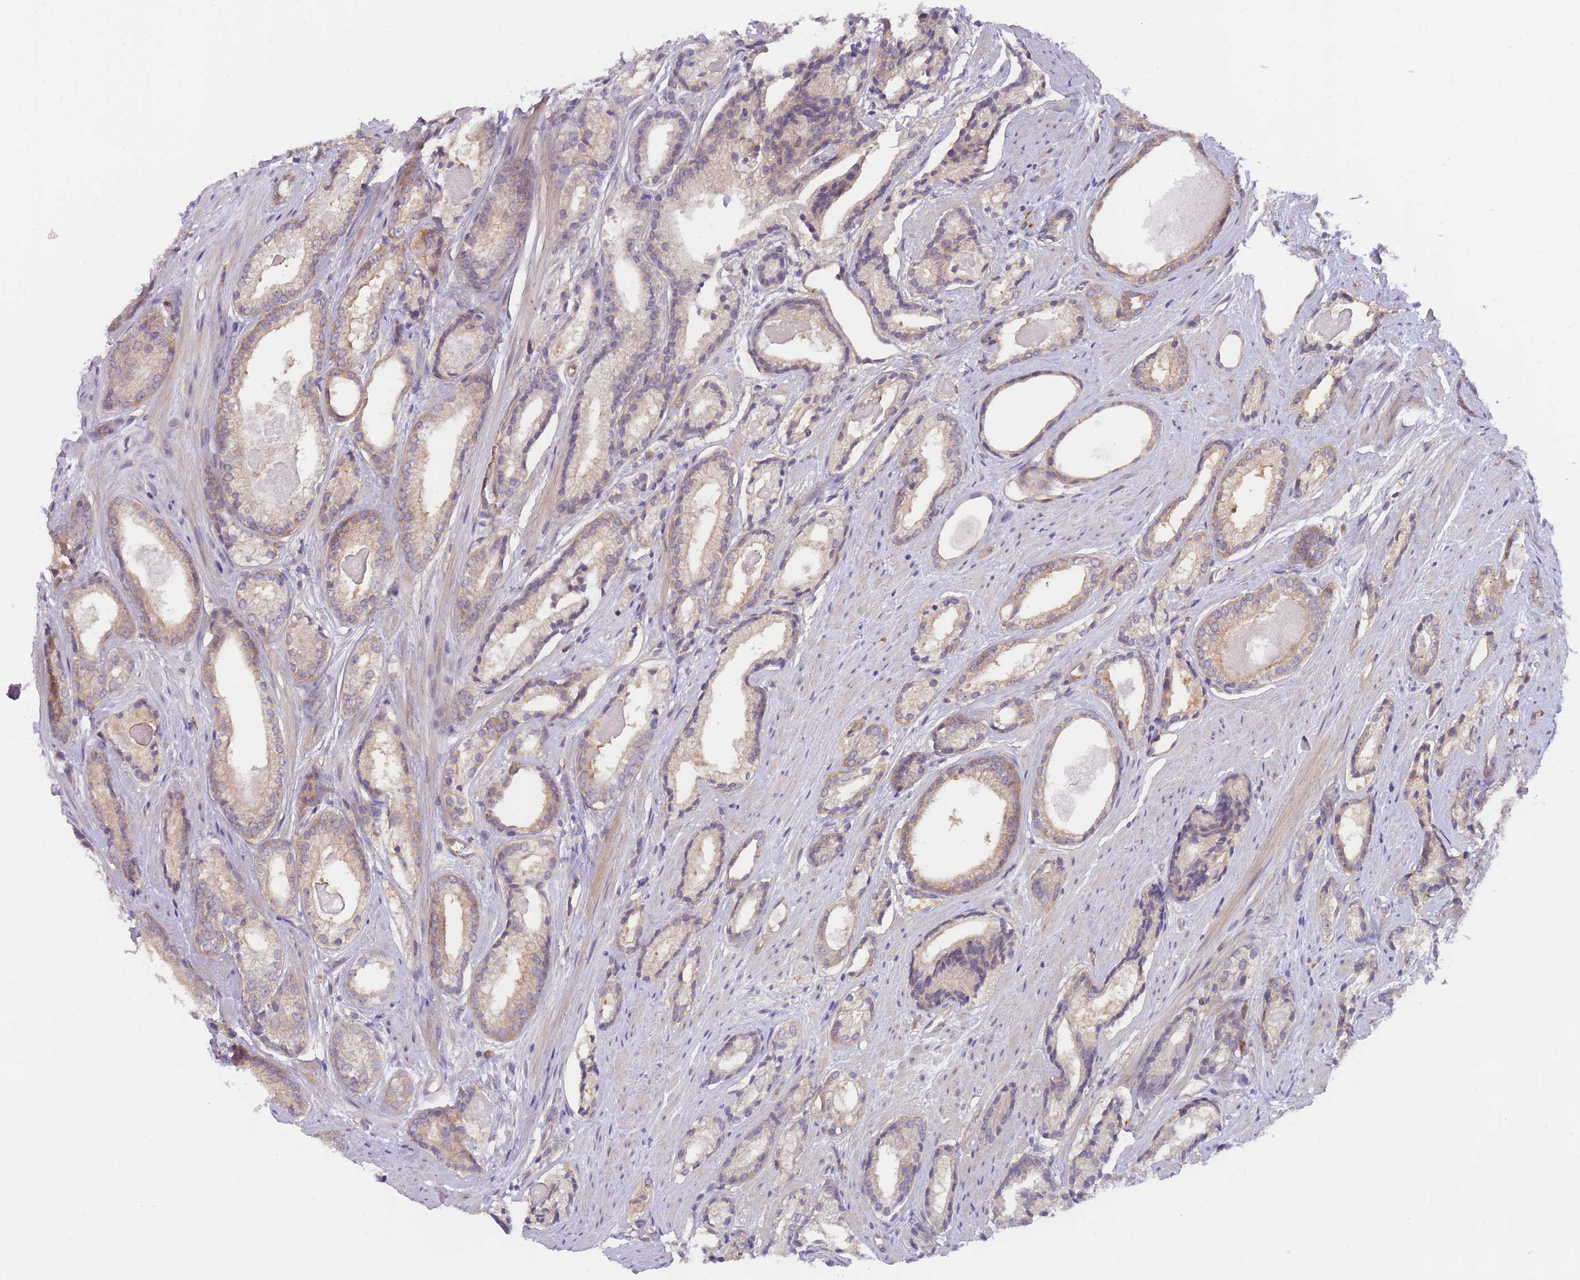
{"staining": {"intensity": "weak", "quantity": "25%-75%", "location": "cytoplasmic/membranous"}, "tissue": "prostate cancer", "cell_type": "Tumor cells", "image_type": "cancer", "snomed": [{"axis": "morphology", "description": "Adenocarcinoma, Low grade"}, {"axis": "topography", "description": "Prostate"}], "caption": "This micrograph displays immunohistochemistry staining of human prostate adenocarcinoma (low-grade), with low weak cytoplasmic/membranous expression in approximately 25%-75% of tumor cells.", "gene": "WDR93", "patient": {"sex": "male", "age": 68}}